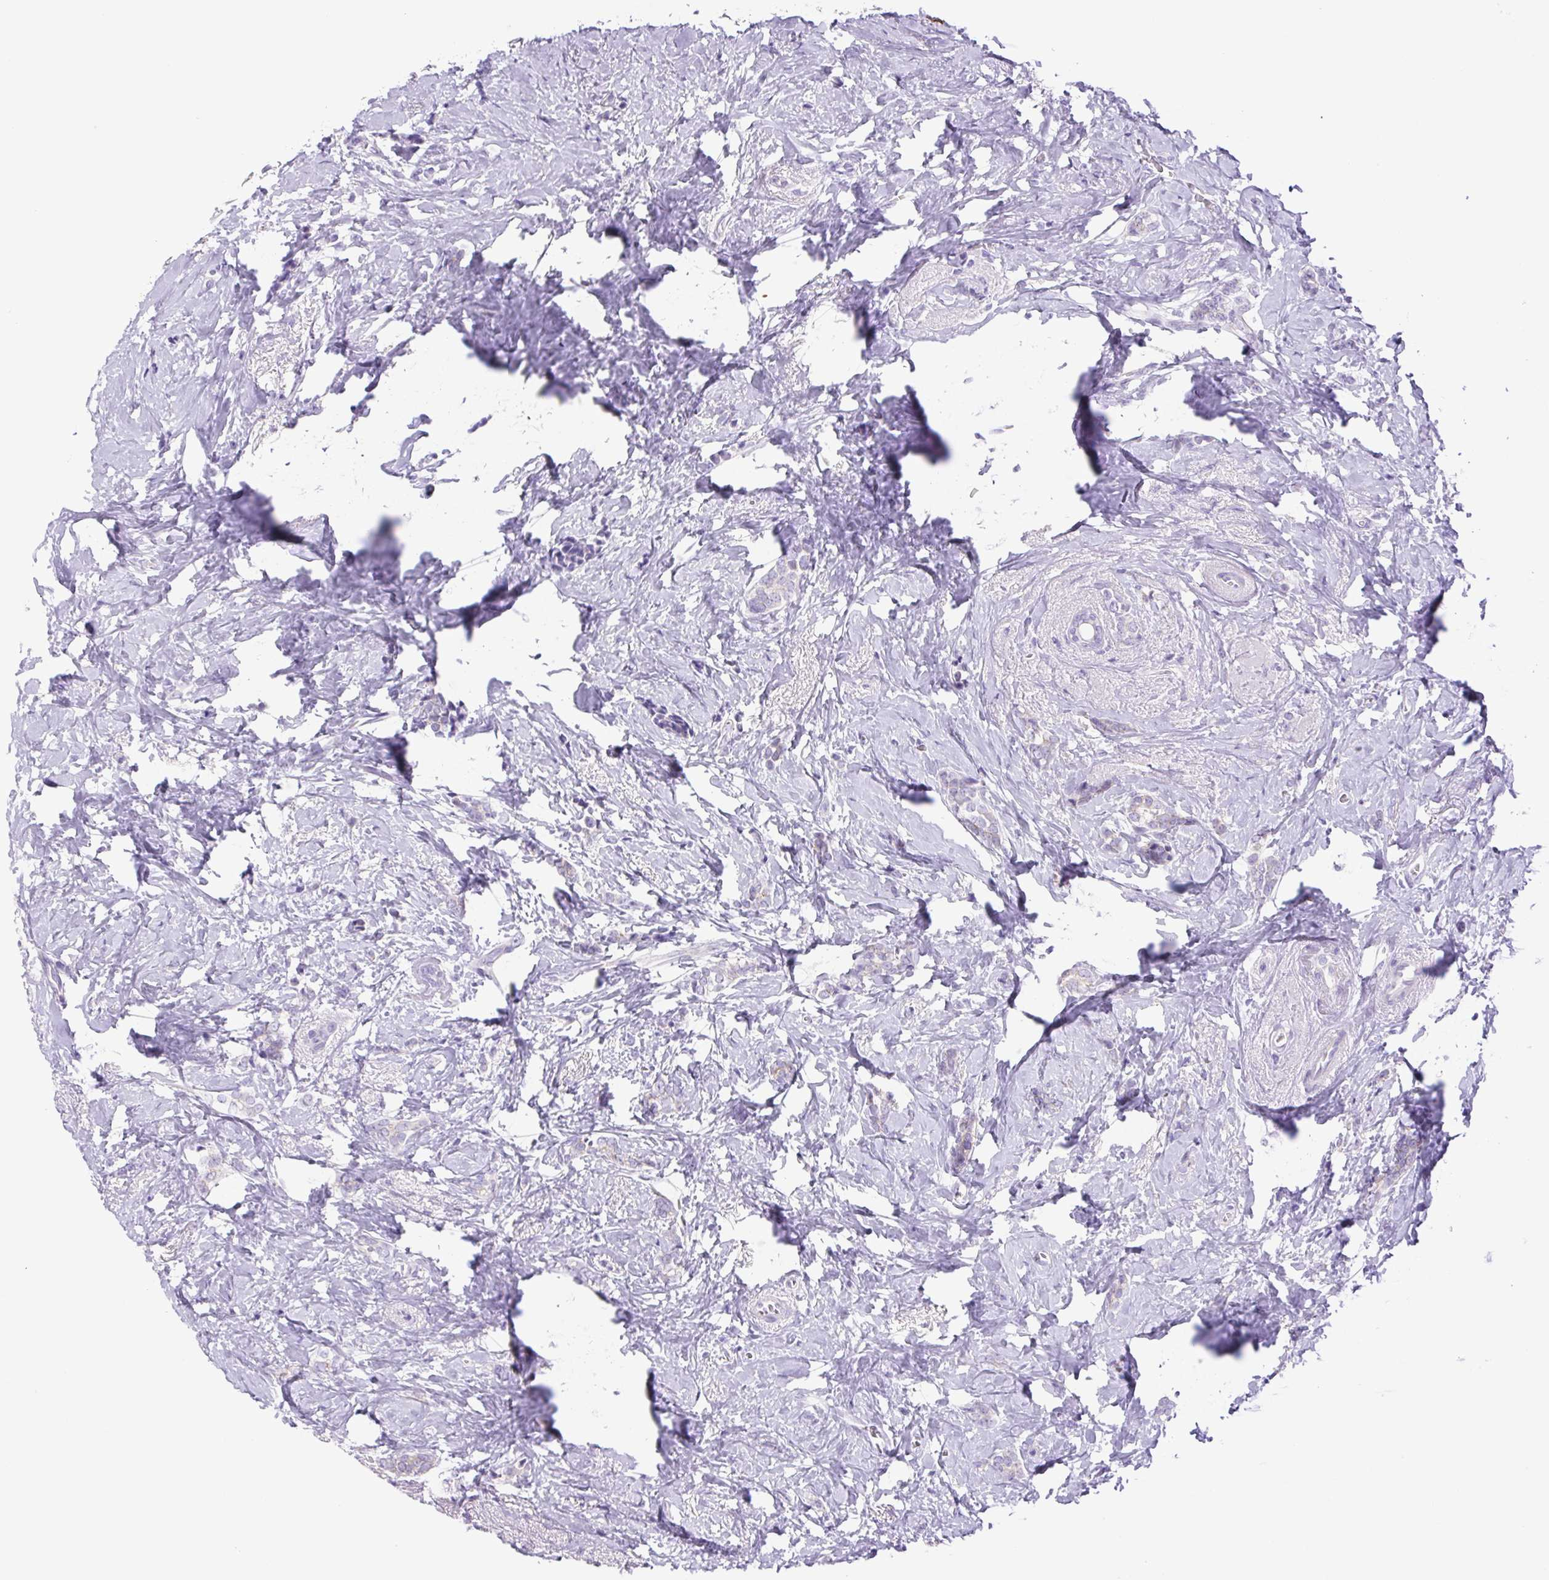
{"staining": {"intensity": "negative", "quantity": "none", "location": "none"}, "tissue": "breast cancer", "cell_type": "Tumor cells", "image_type": "cancer", "snomed": [{"axis": "morphology", "description": "Normal tissue, NOS"}, {"axis": "morphology", "description": "Duct carcinoma"}, {"axis": "topography", "description": "Breast"}], "caption": "IHC histopathology image of human breast invasive ductal carcinoma stained for a protein (brown), which exhibits no staining in tumor cells.", "gene": "CDSN", "patient": {"sex": "female", "age": 77}}